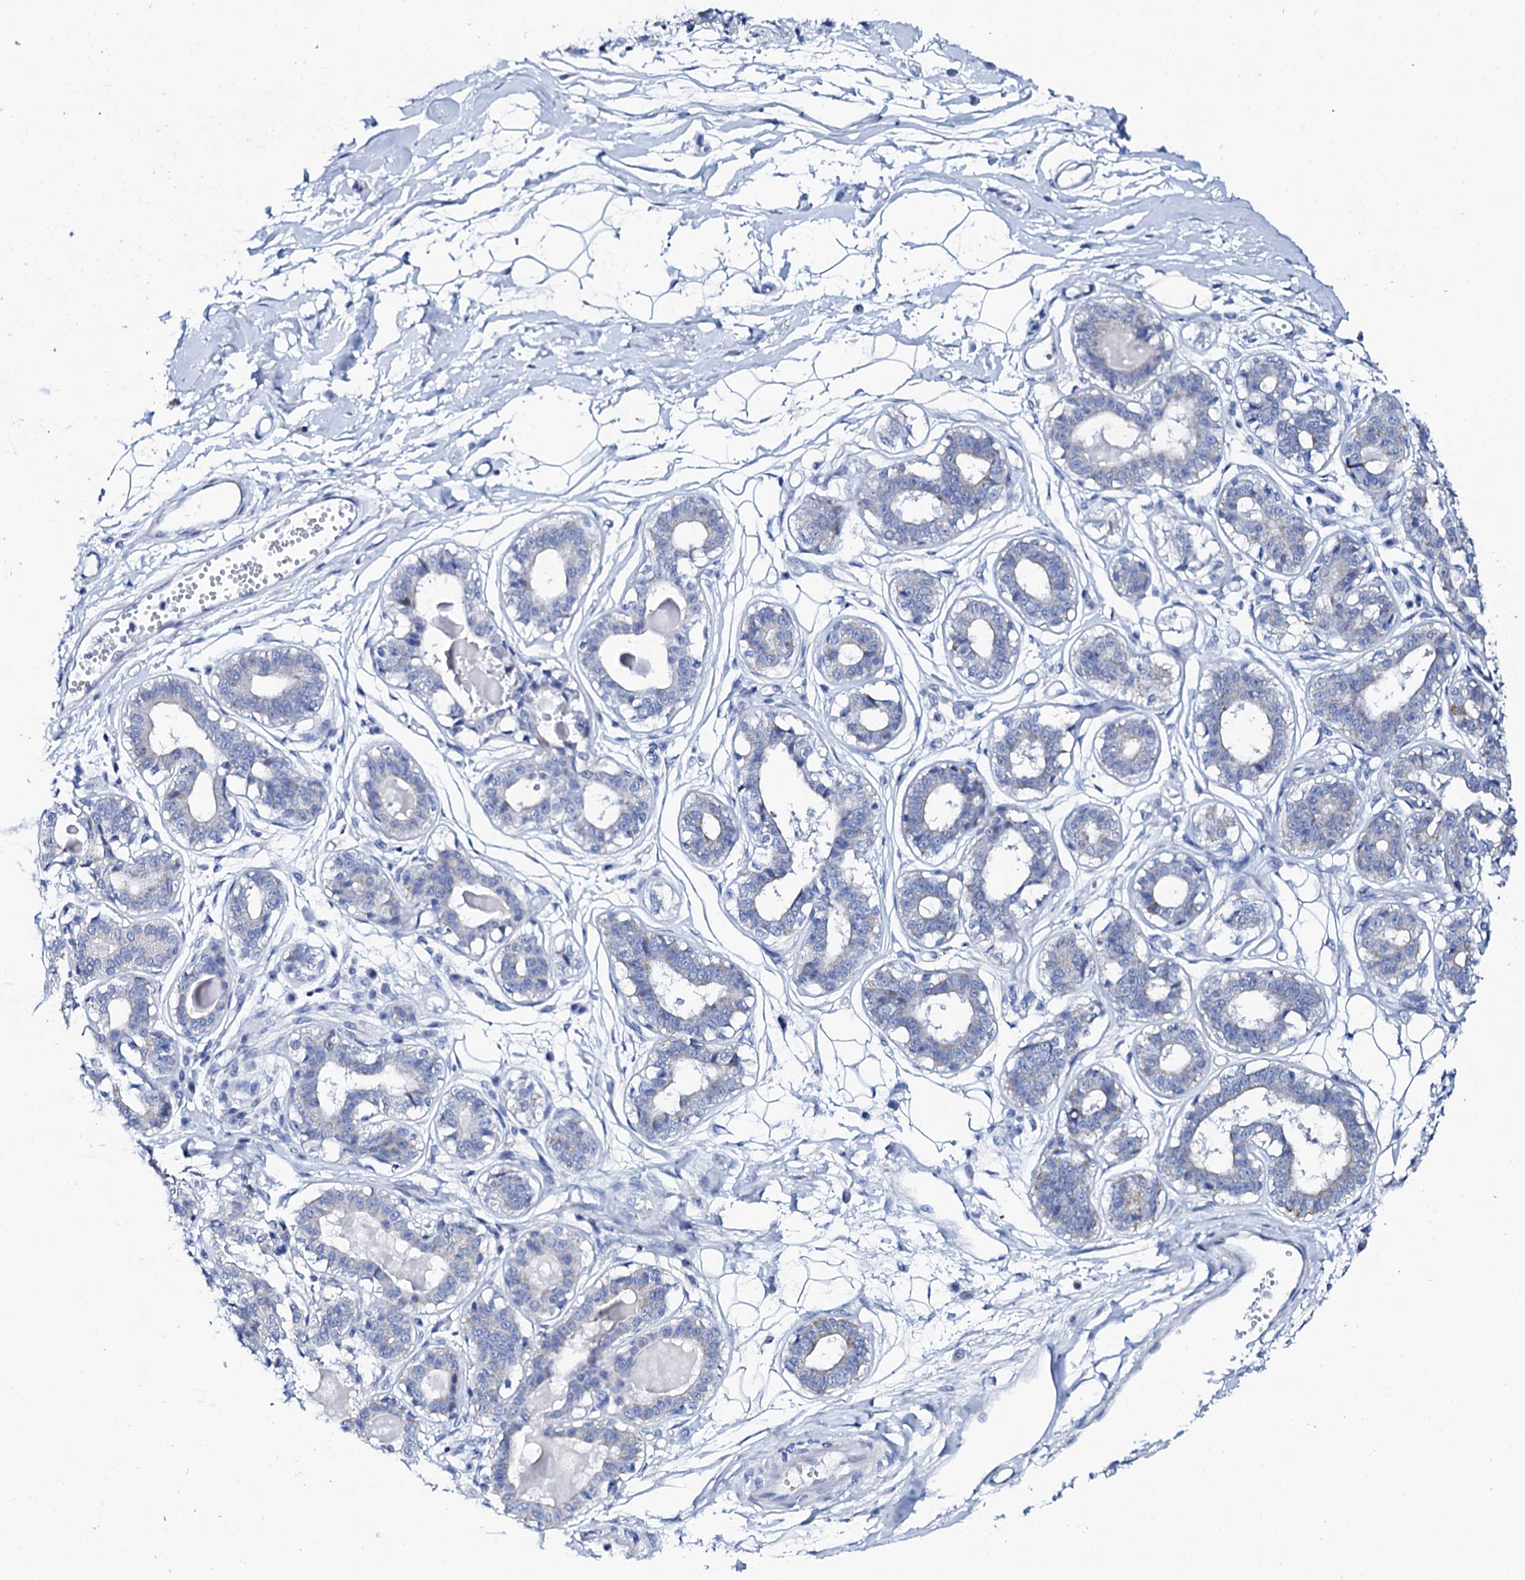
{"staining": {"intensity": "negative", "quantity": "none", "location": "none"}, "tissue": "breast", "cell_type": "Adipocytes", "image_type": "normal", "snomed": [{"axis": "morphology", "description": "Normal tissue, NOS"}, {"axis": "topography", "description": "Breast"}], "caption": "A photomicrograph of breast stained for a protein shows no brown staining in adipocytes.", "gene": "NUDT13", "patient": {"sex": "female", "age": 45}}